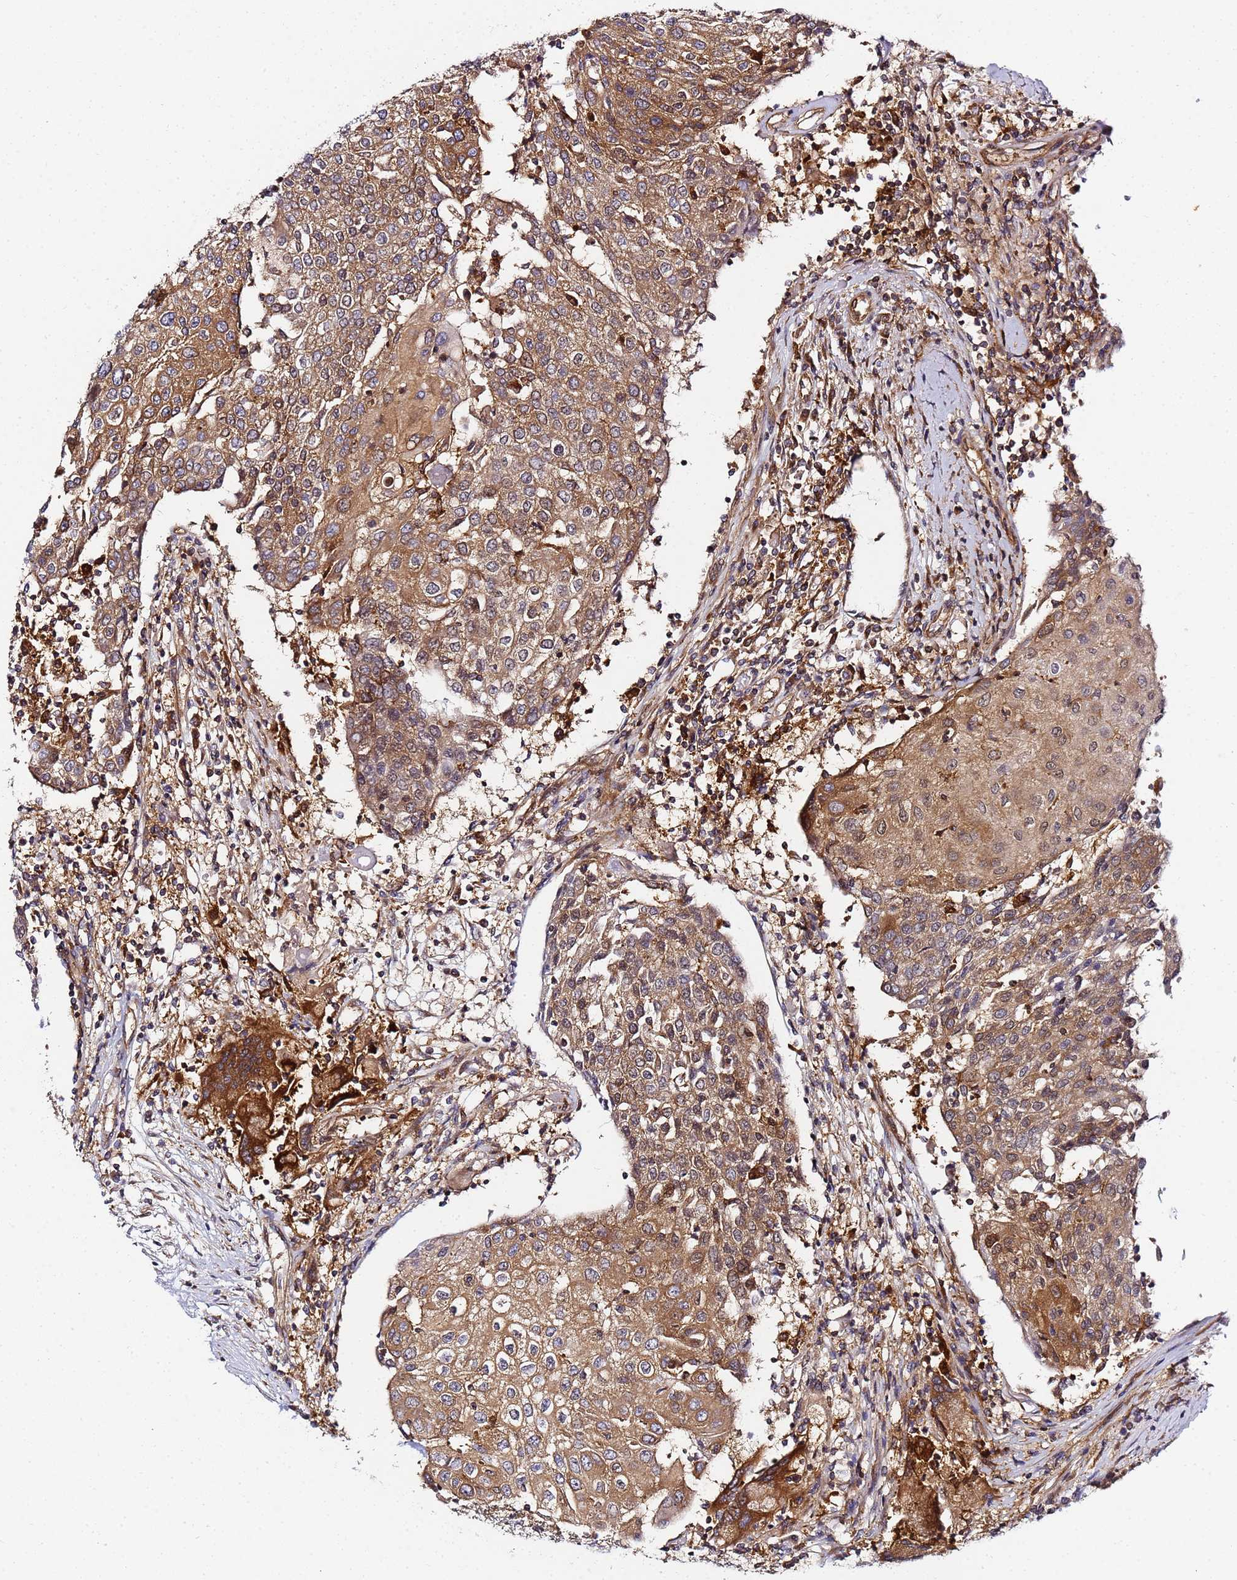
{"staining": {"intensity": "moderate", "quantity": ">75%", "location": "cytoplasmic/membranous"}, "tissue": "urothelial cancer", "cell_type": "Tumor cells", "image_type": "cancer", "snomed": [{"axis": "morphology", "description": "Urothelial carcinoma, High grade"}, {"axis": "topography", "description": "Urinary bladder"}], "caption": "This is an image of immunohistochemistry staining of urothelial cancer, which shows moderate expression in the cytoplasmic/membranous of tumor cells.", "gene": "CHM", "patient": {"sex": "female", "age": 85}}